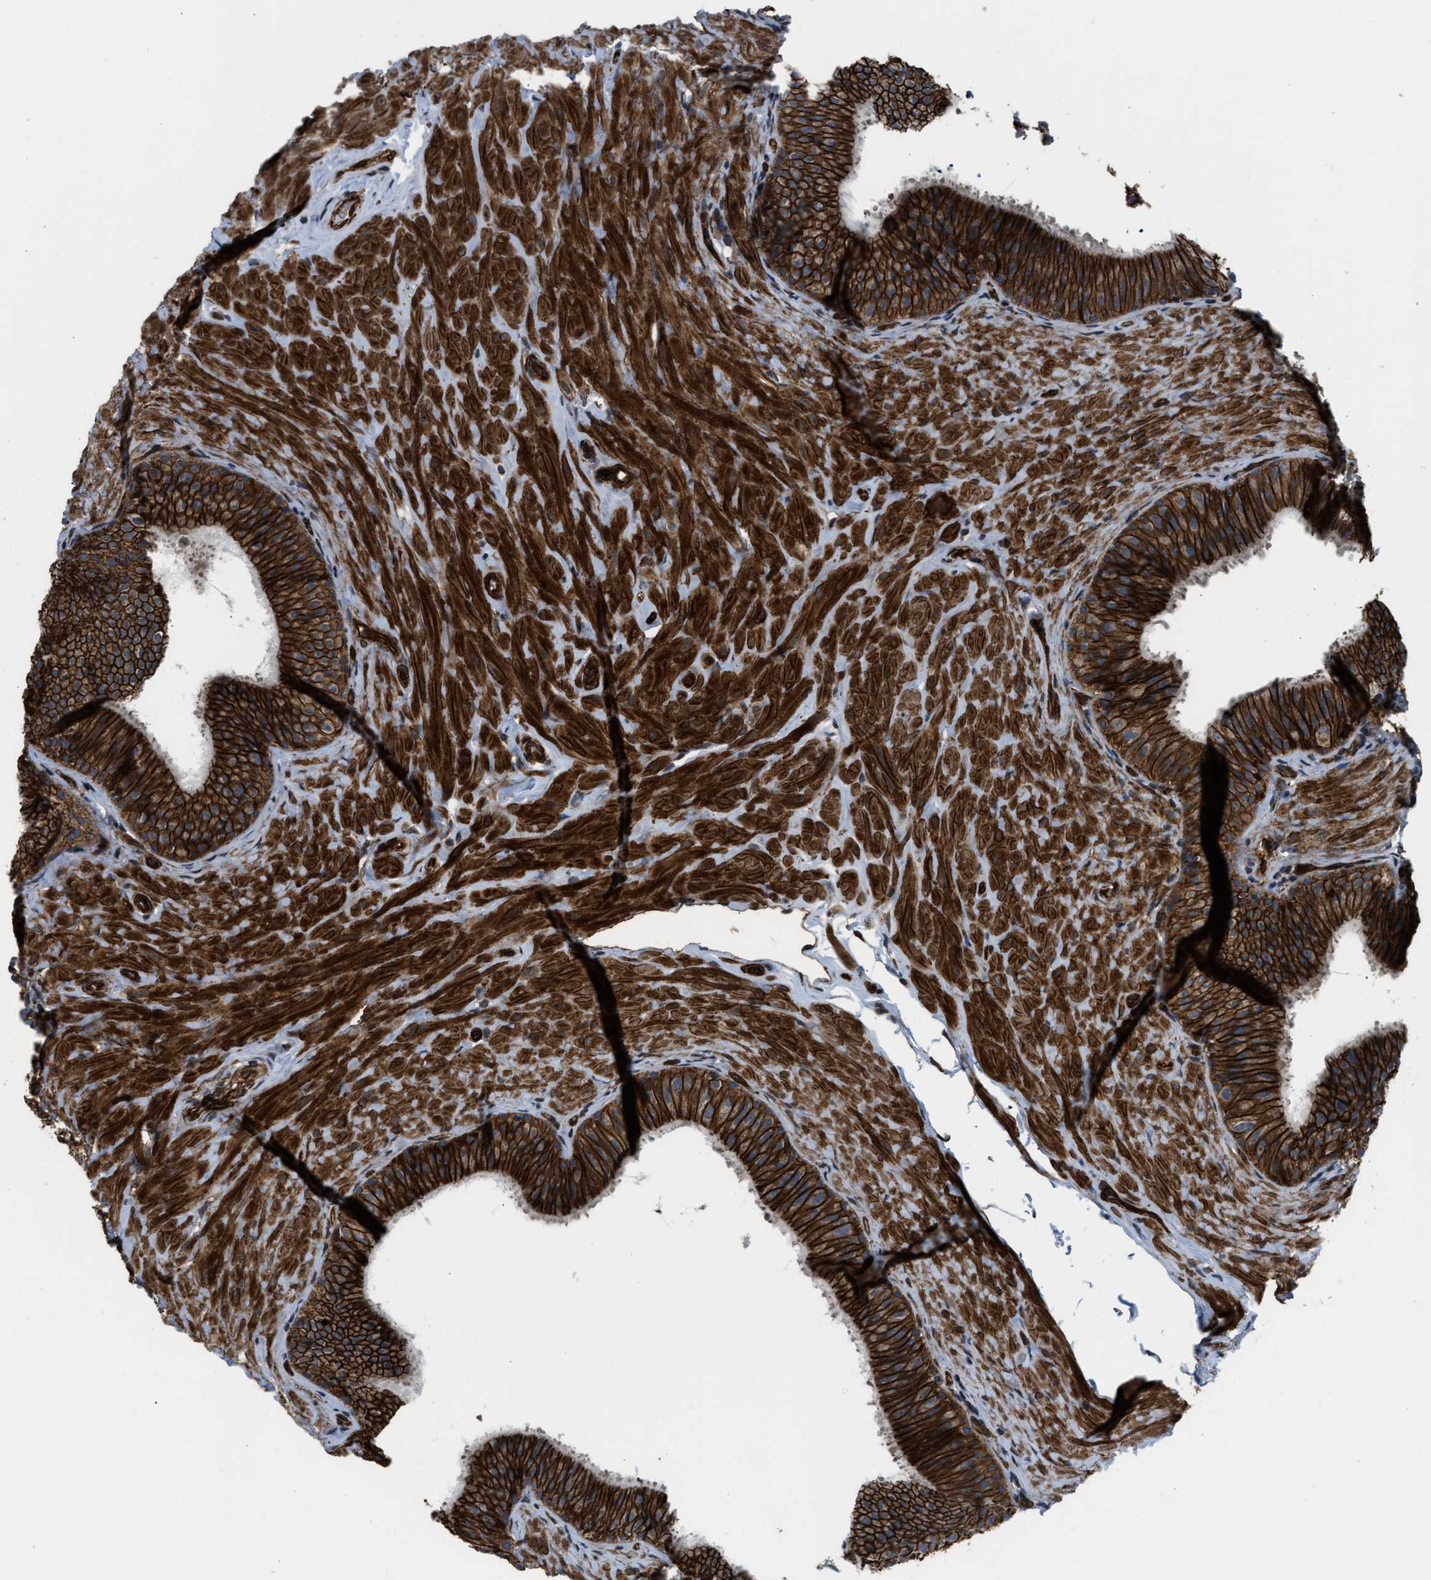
{"staining": {"intensity": "strong", "quantity": ">75%", "location": "cytoplasmic/membranous"}, "tissue": "epididymis", "cell_type": "Glandular cells", "image_type": "normal", "snomed": [{"axis": "morphology", "description": "Normal tissue, NOS"}, {"axis": "topography", "description": "Epididymis"}], "caption": "Immunohistochemistry (IHC) staining of normal epididymis, which demonstrates high levels of strong cytoplasmic/membranous staining in approximately >75% of glandular cells indicating strong cytoplasmic/membranous protein expression. The staining was performed using DAB (brown) for protein detection and nuclei were counterstained in hematoxylin (blue).", "gene": "GSDME", "patient": {"sex": "male", "age": 34}}